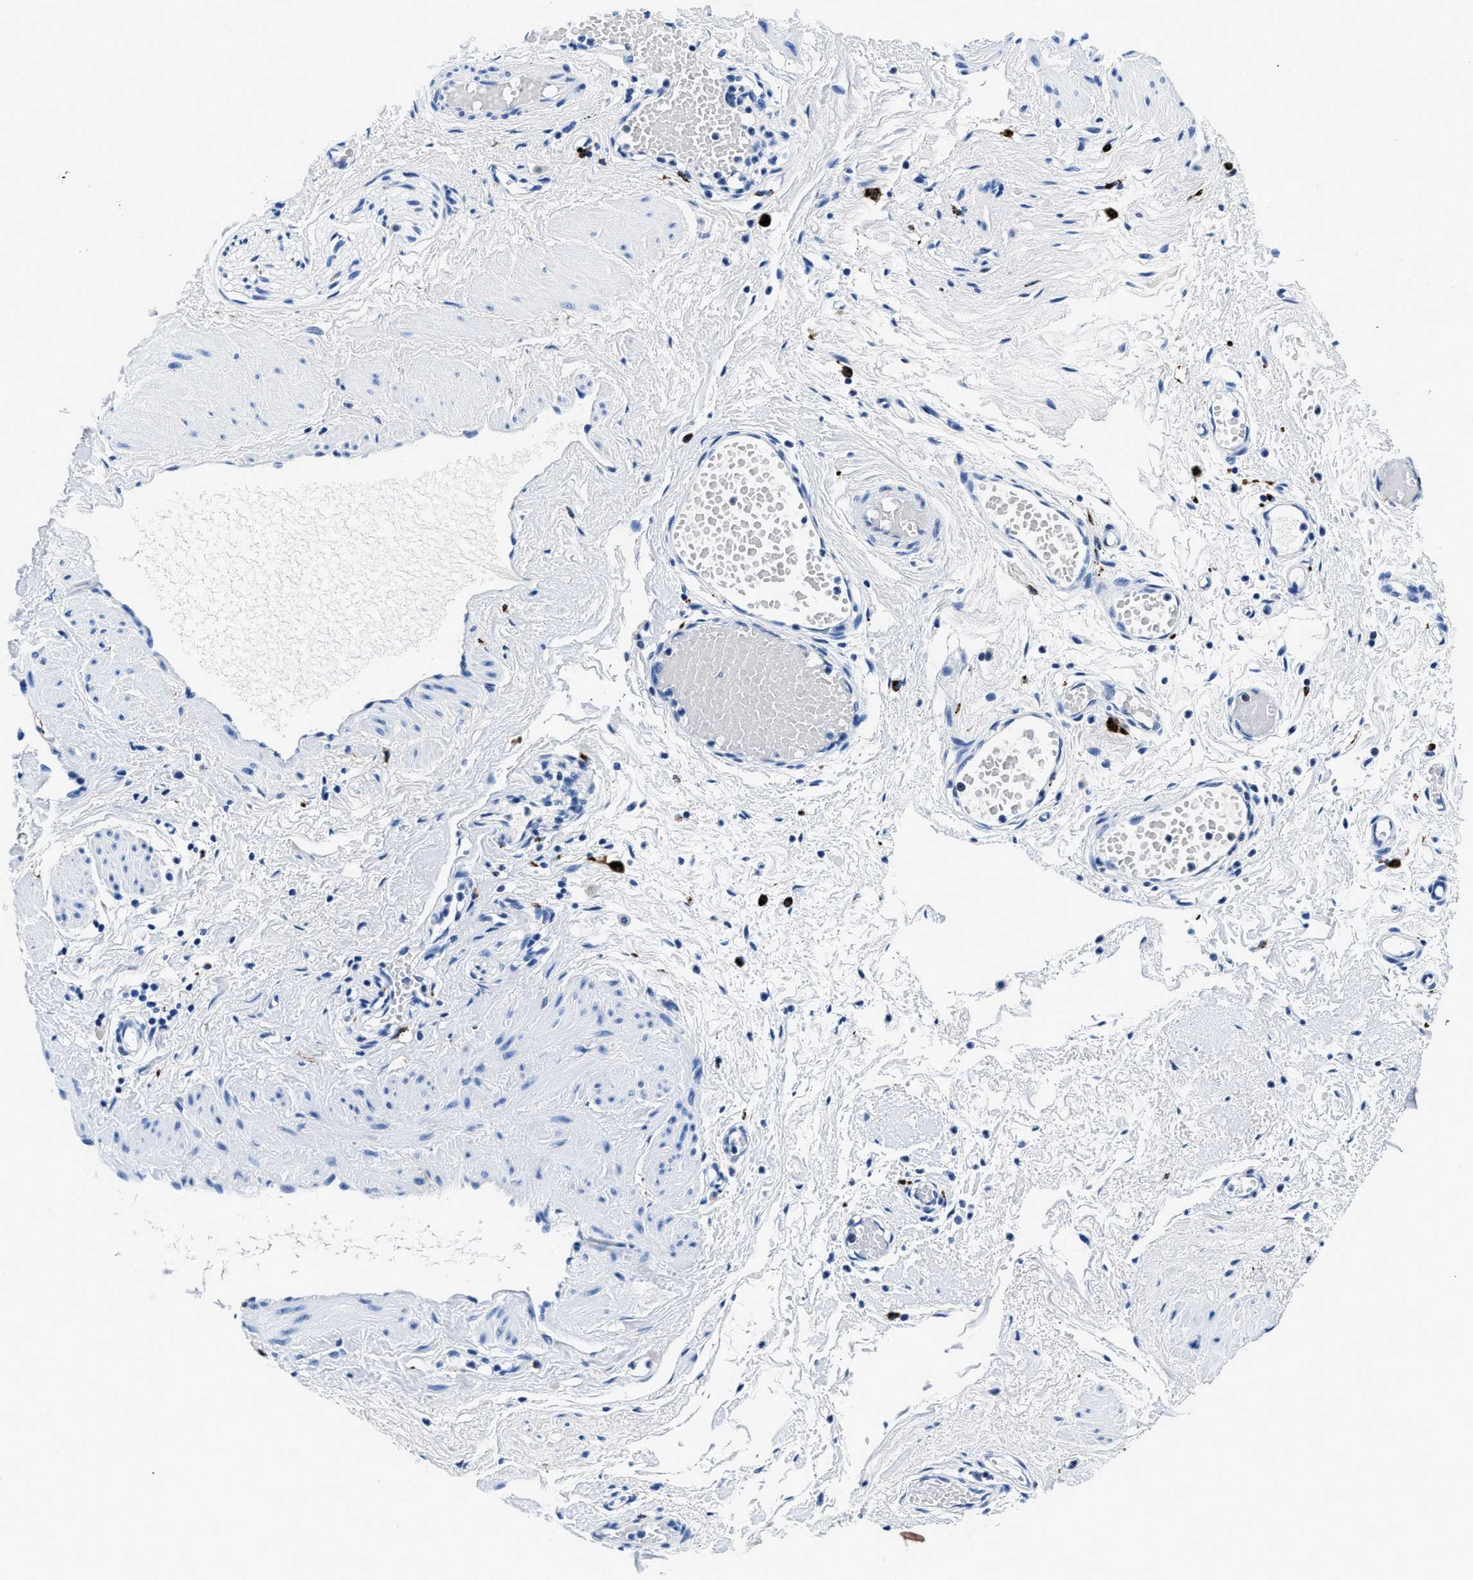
{"staining": {"intensity": "negative", "quantity": "none", "location": "none"}, "tissue": "adipose tissue", "cell_type": "Adipocytes", "image_type": "normal", "snomed": [{"axis": "morphology", "description": "Normal tissue, NOS"}, {"axis": "topography", "description": "Soft tissue"}, {"axis": "topography", "description": "Vascular tissue"}], "caption": "Image shows no significant protein staining in adipocytes of benign adipose tissue.", "gene": "OR14K1", "patient": {"sex": "female", "age": 35}}